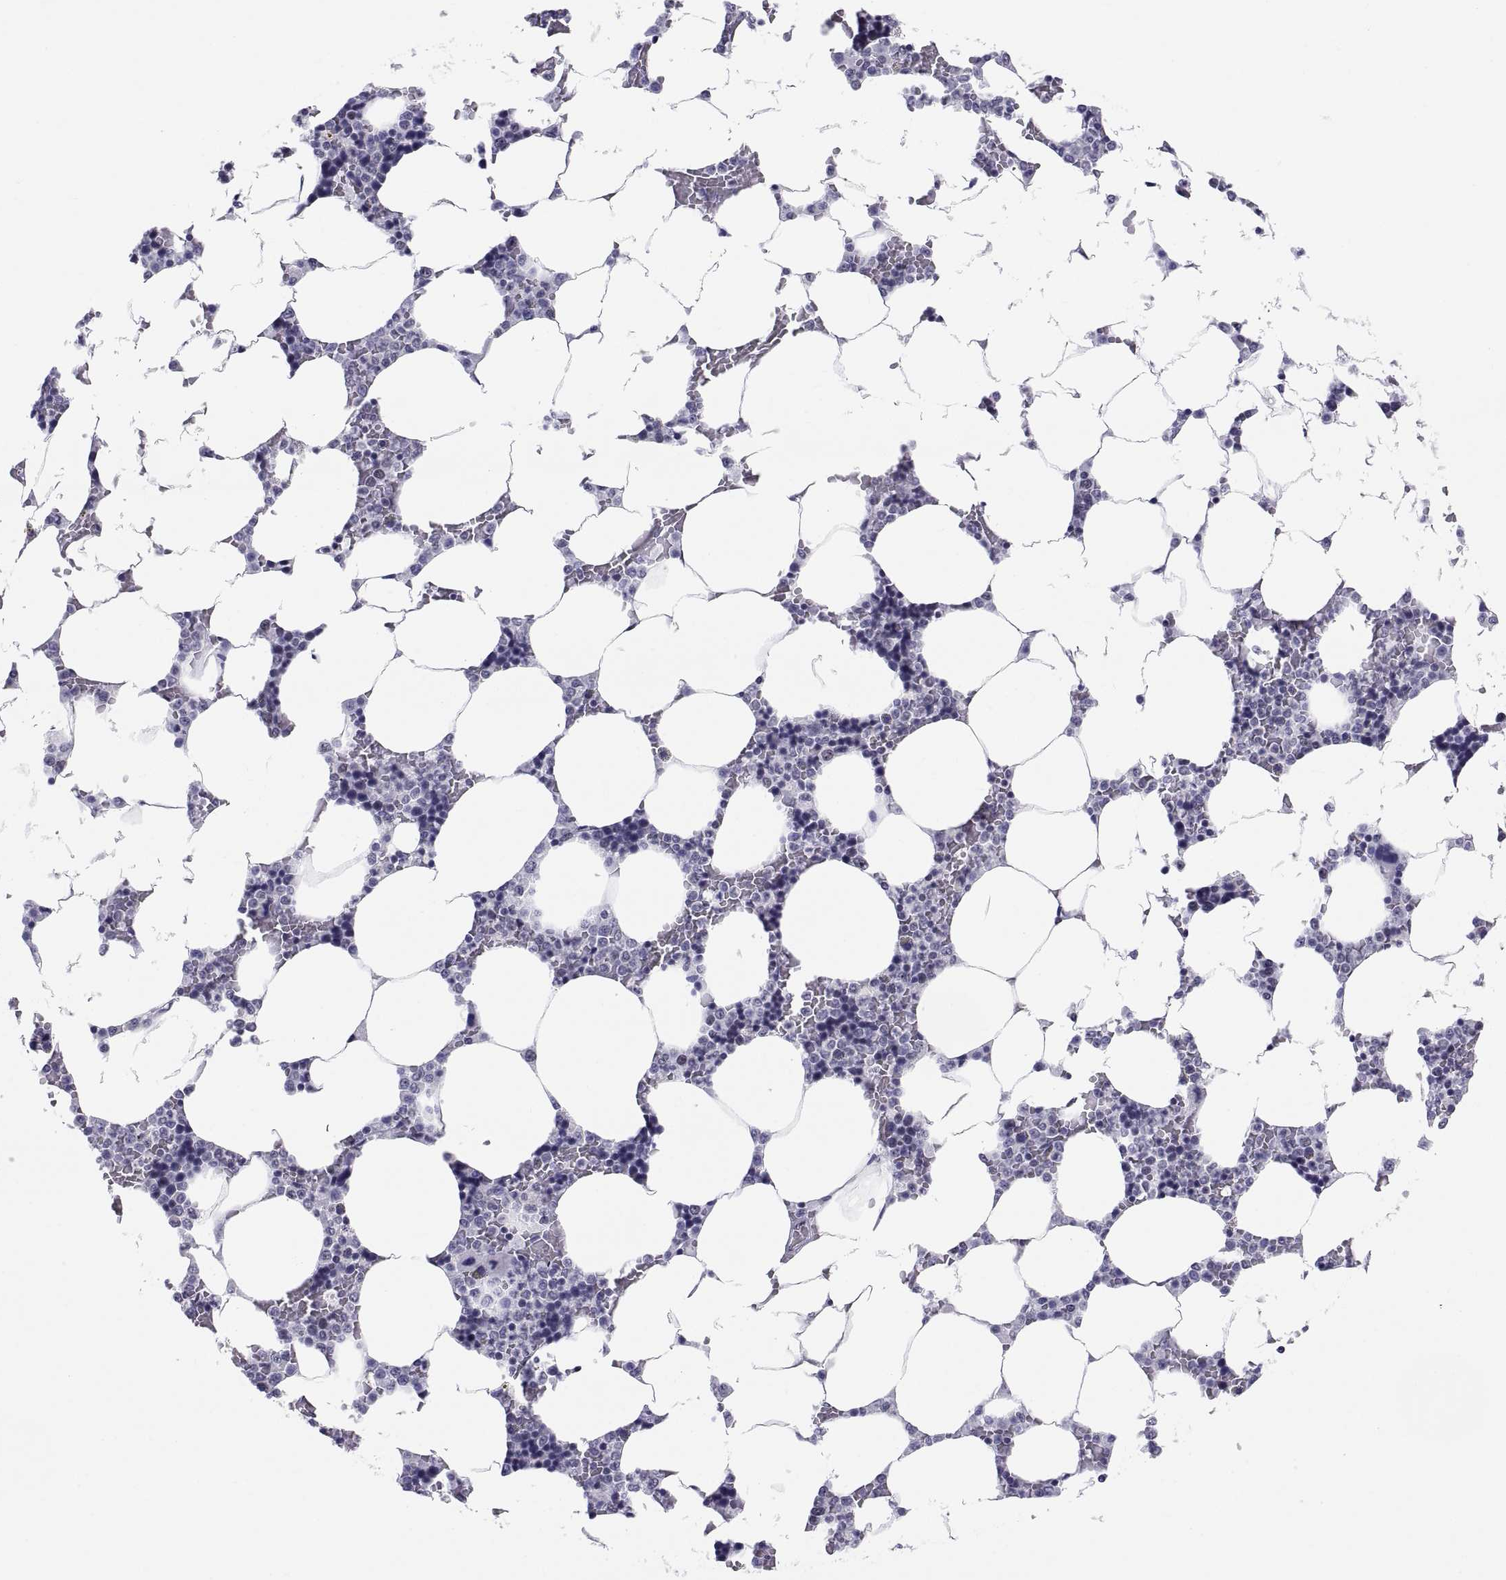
{"staining": {"intensity": "negative", "quantity": "none", "location": "none"}, "tissue": "bone marrow", "cell_type": "Hematopoietic cells", "image_type": "normal", "snomed": [{"axis": "morphology", "description": "Normal tissue, NOS"}, {"axis": "topography", "description": "Bone marrow"}], "caption": "Immunohistochemistry (IHC) of normal human bone marrow displays no positivity in hematopoietic cells. Brightfield microscopy of immunohistochemistry (IHC) stained with DAB (3,3'-diaminobenzidine) (brown) and hematoxylin (blue), captured at high magnification.", "gene": "NEUROD6", "patient": {"sex": "male", "age": 63}}